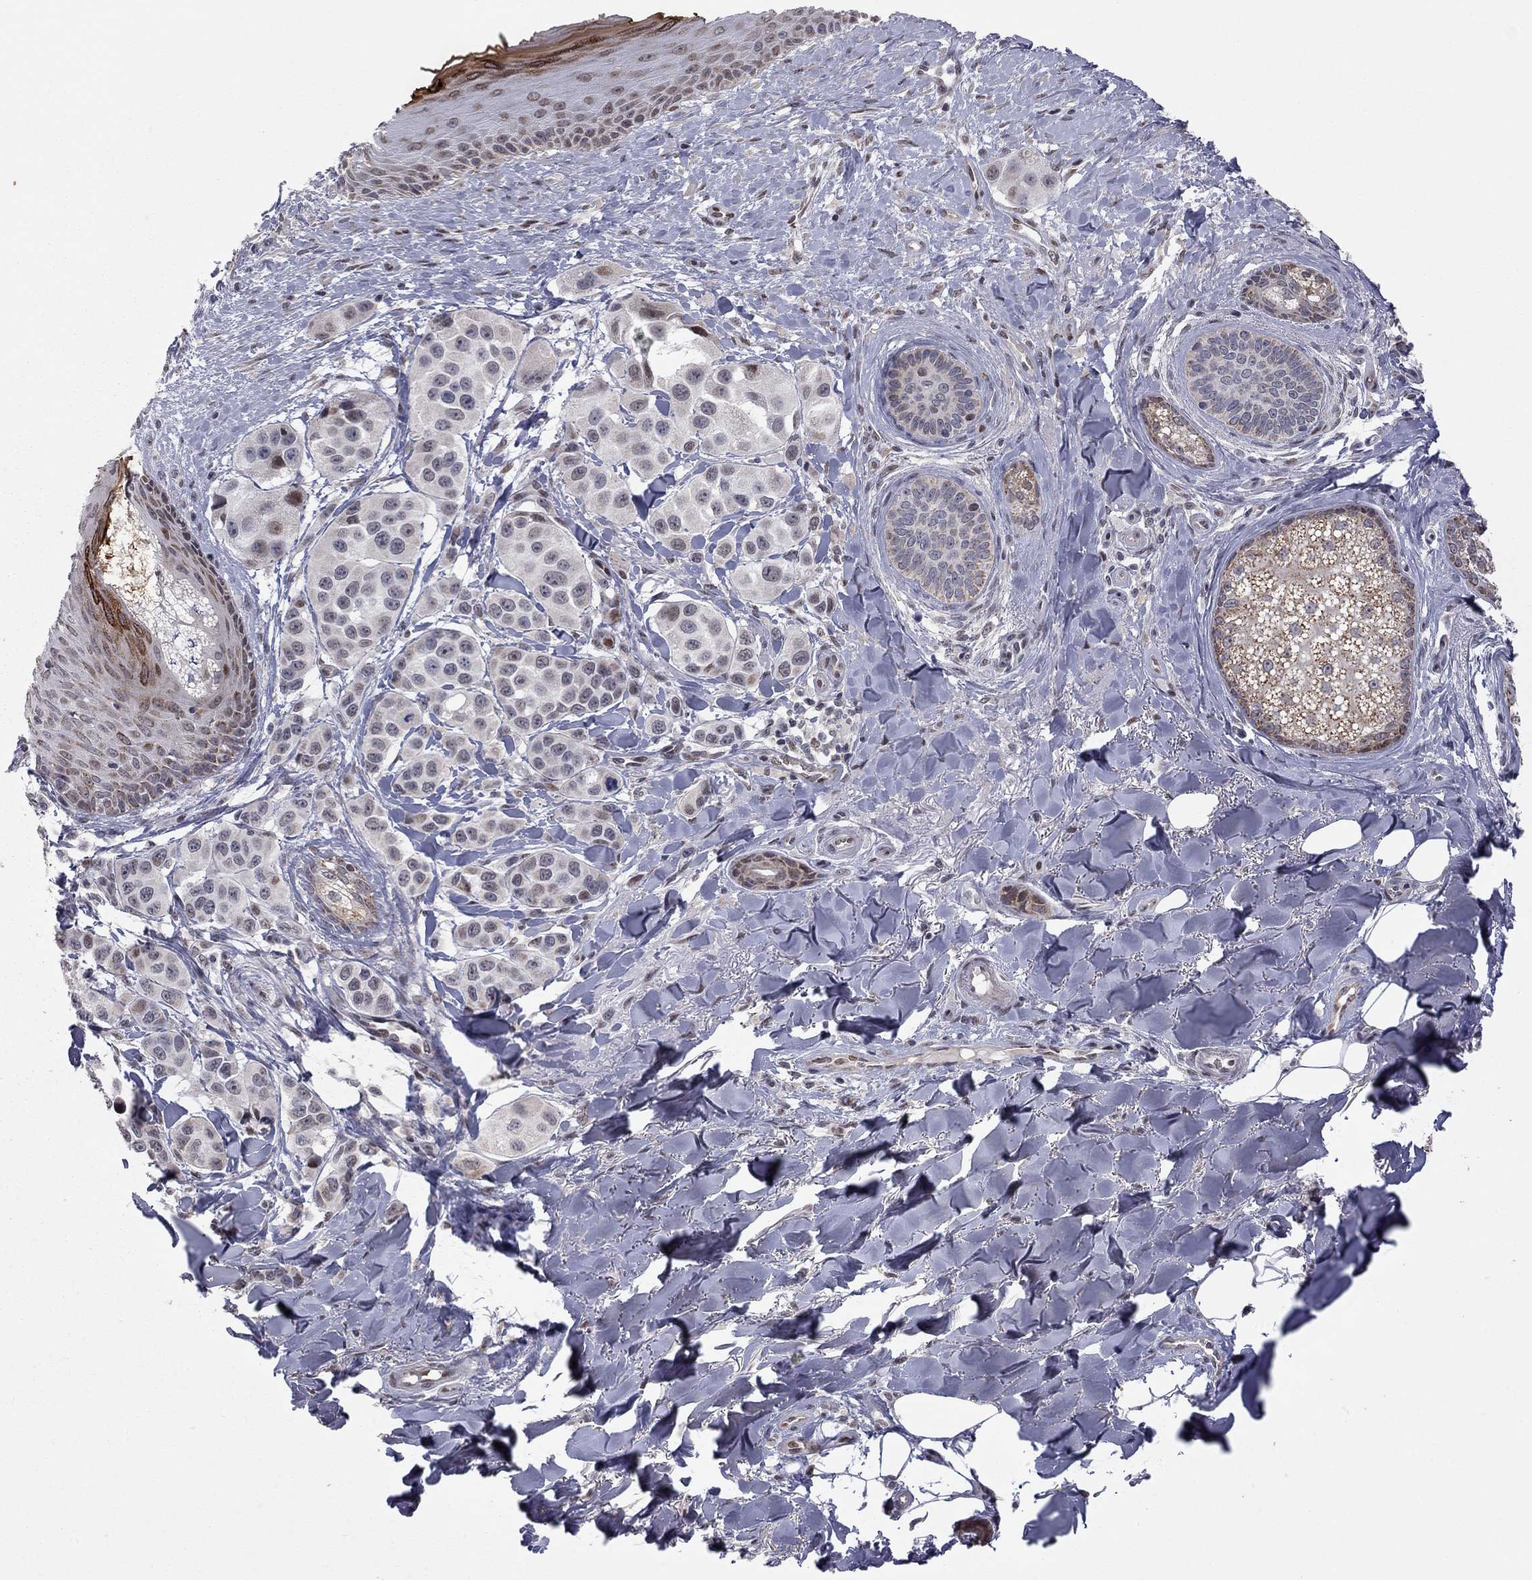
{"staining": {"intensity": "weak", "quantity": "<25%", "location": "nuclear"}, "tissue": "melanoma", "cell_type": "Tumor cells", "image_type": "cancer", "snomed": [{"axis": "morphology", "description": "Malignant melanoma, NOS"}, {"axis": "topography", "description": "Skin"}], "caption": "DAB immunohistochemical staining of human malignant melanoma shows no significant expression in tumor cells.", "gene": "MC3R", "patient": {"sex": "male", "age": 57}}